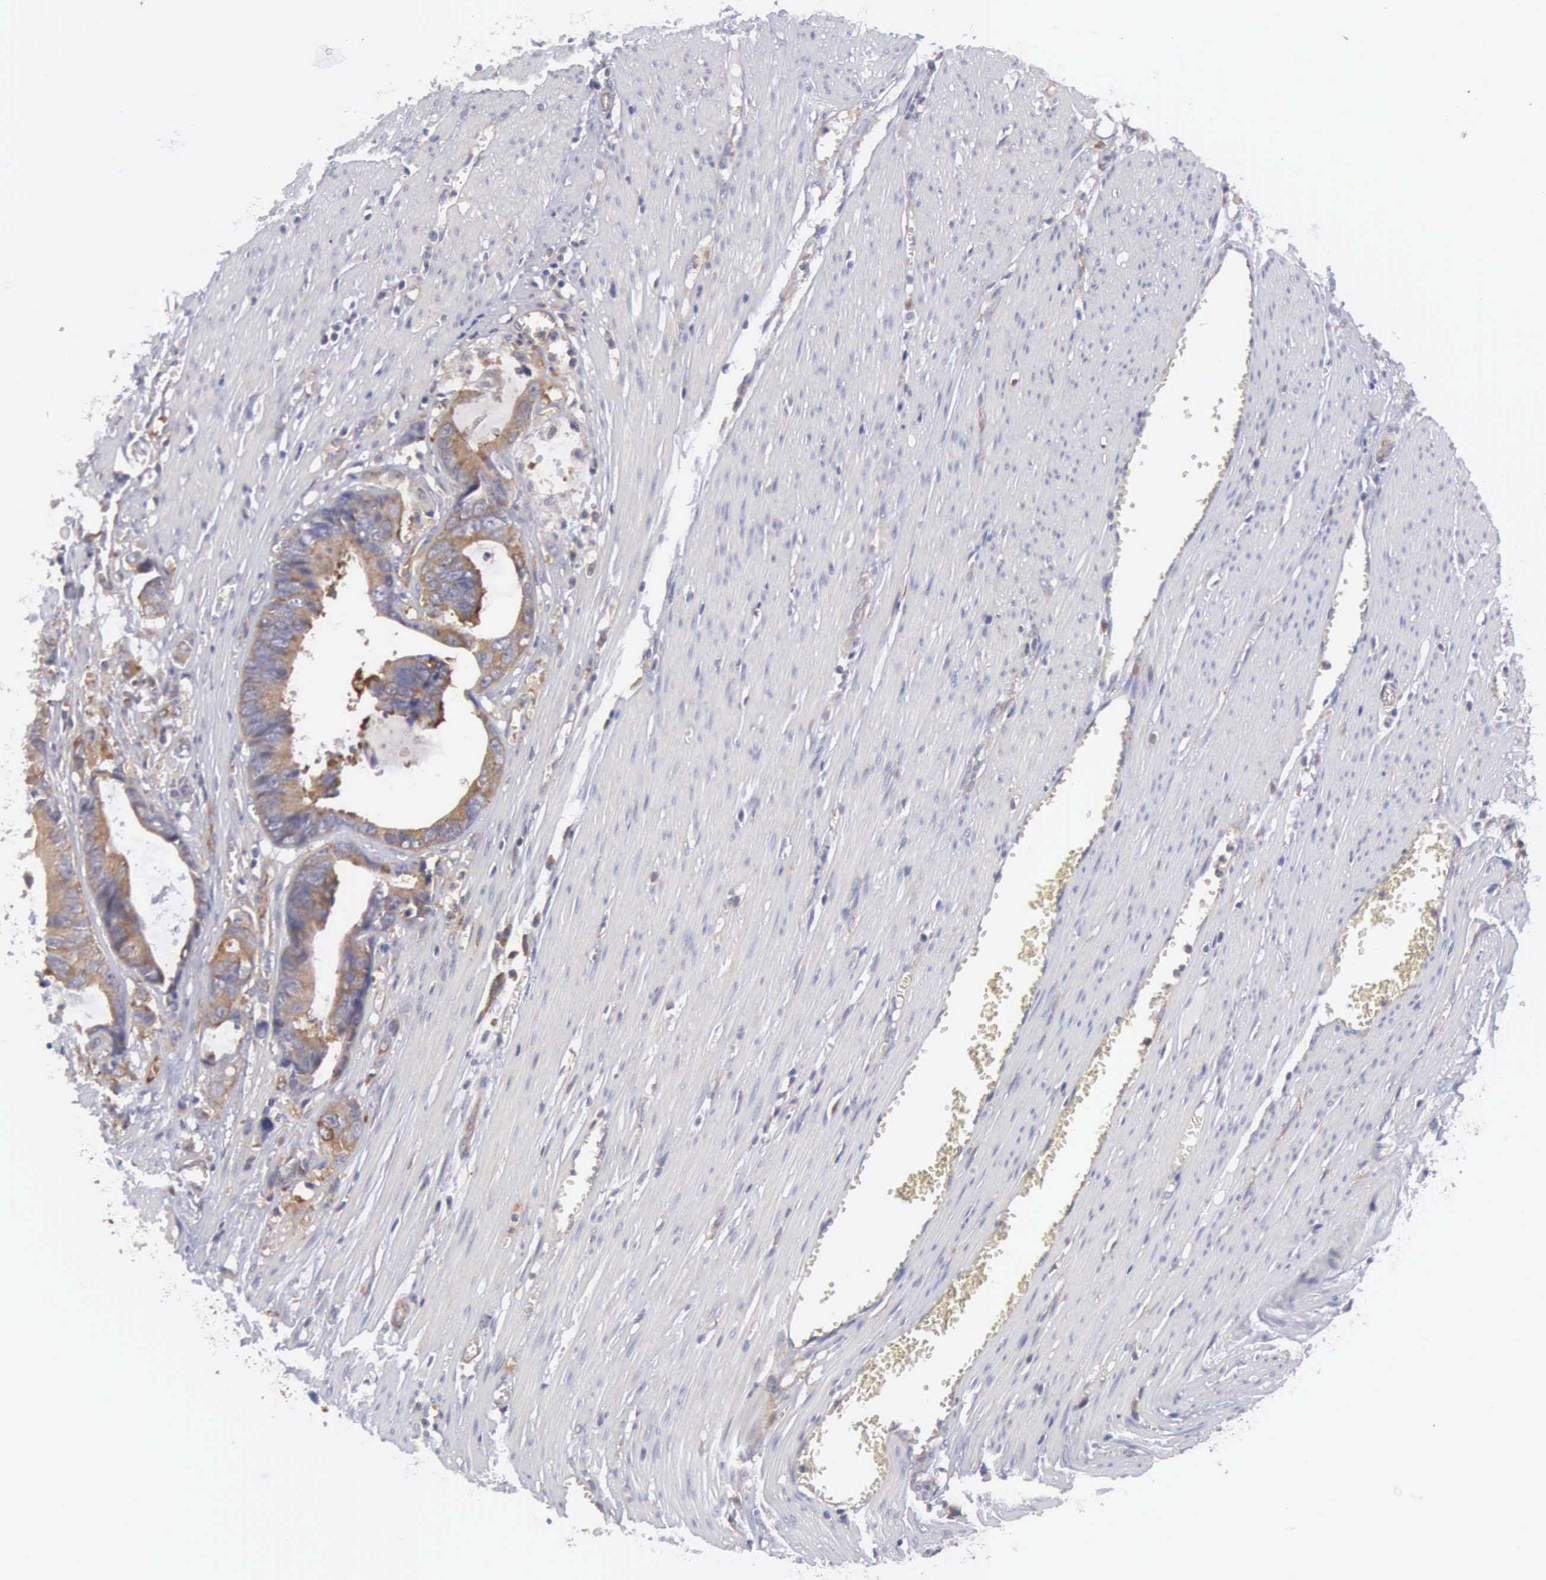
{"staining": {"intensity": "moderate", "quantity": ">75%", "location": "cytoplasmic/membranous"}, "tissue": "colorectal cancer", "cell_type": "Tumor cells", "image_type": "cancer", "snomed": [{"axis": "morphology", "description": "Adenocarcinoma, NOS"}, {"axis": "topography", "description": "Rectum"}], "caption": "Protein expression by IHC demonstrates moderate cytoplasmic/membranous expression in about >75% of tumor cells in colorectal adenocarcinoma.", "gene": "GRIPAP1", "patient": {"sex": "female", "age": 98}}